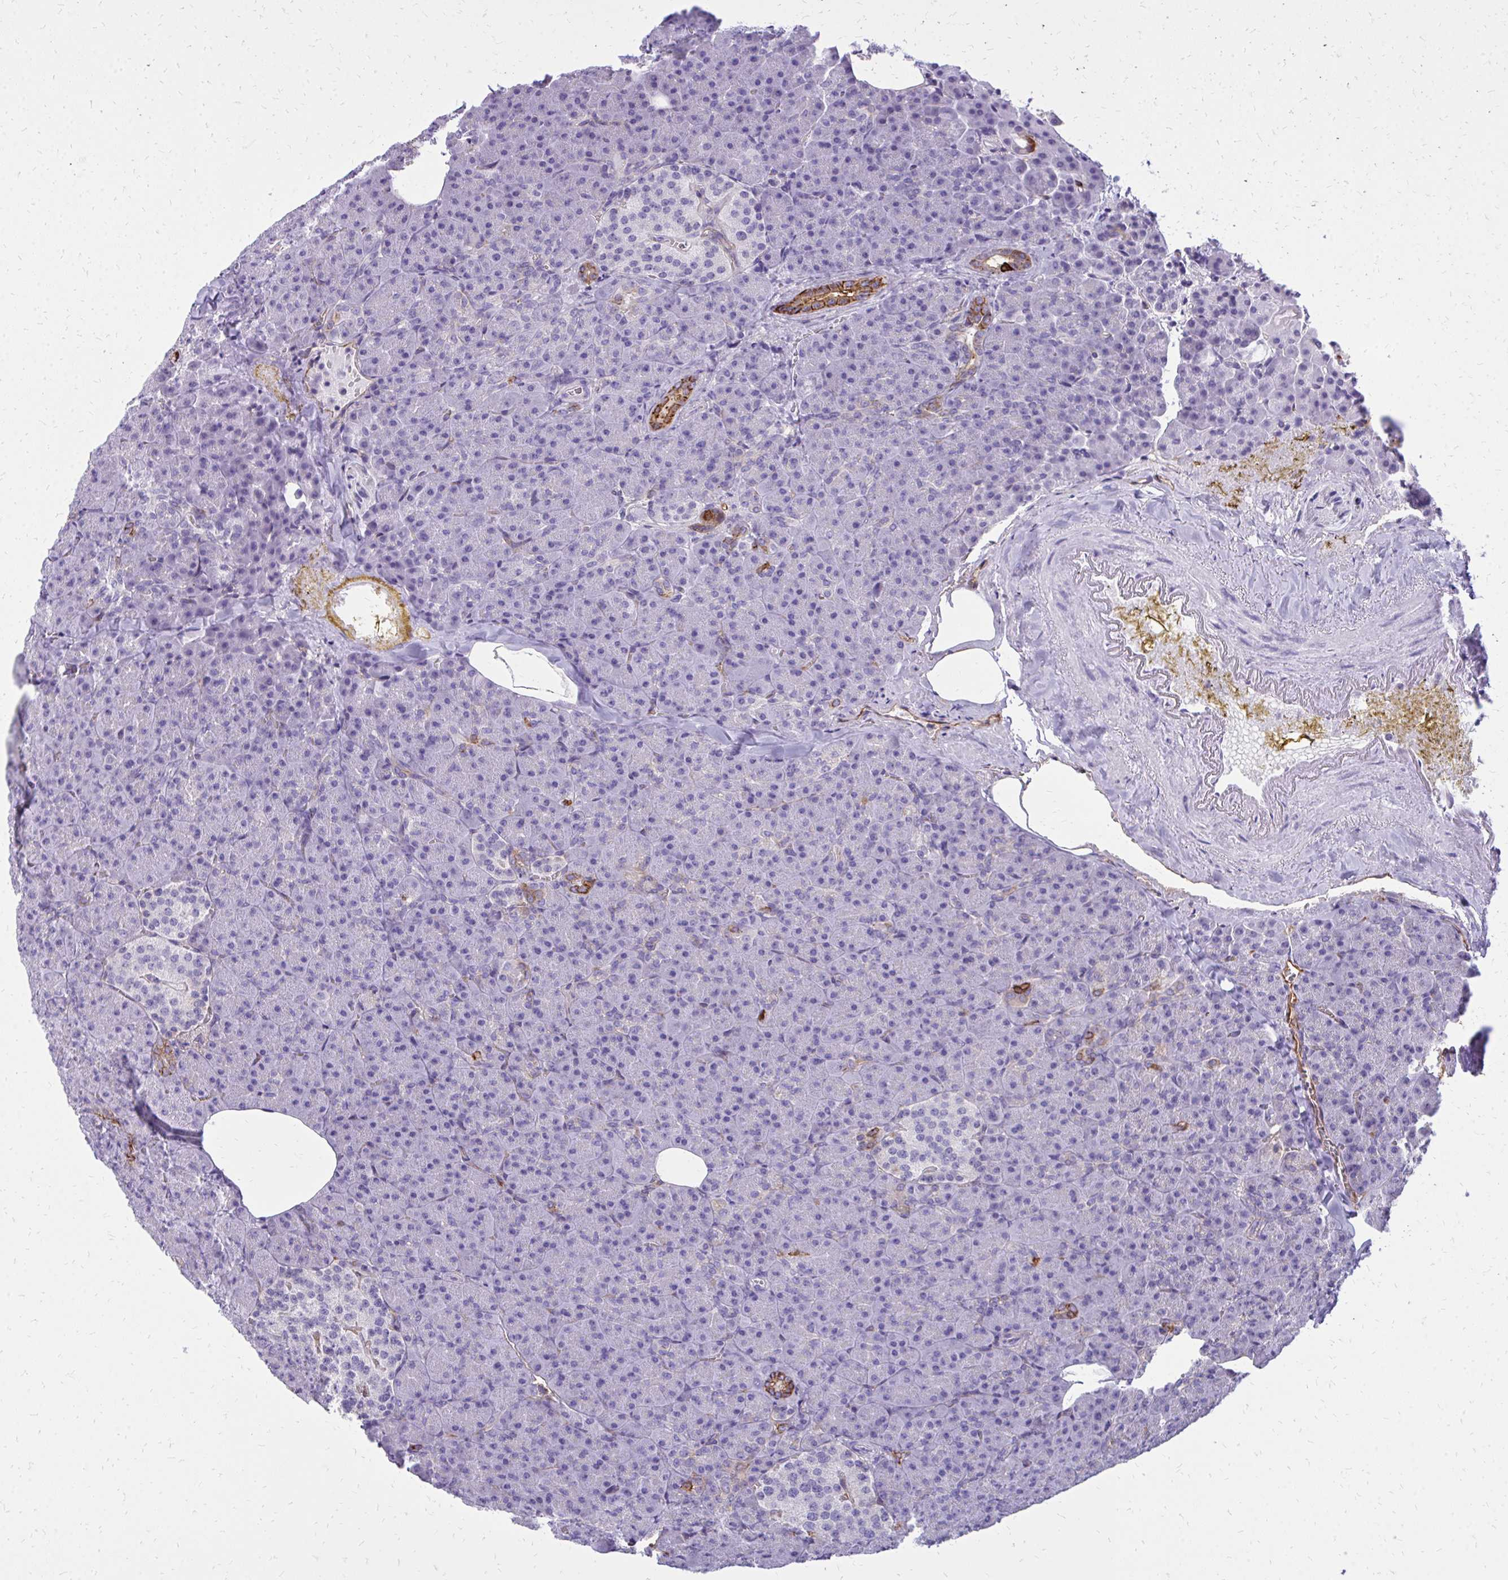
{"staining": {"intensity": "strong", "quantity": "<25%", "location": "cytoplasmic/membranous"}, "tissue": "pancreas", "cell_type": "Exocrine glandular cells", "image_type": "normal", "snomed": [{"axis": "morphology", "description": "Normal tissue, NOS"}, {"axis": "topography", "description": "Pancreas"}], "caption": "Protein staining of benign pancreas displays strong cytoplasmic/membranous staining in approximately <25% of exocrine glandular cells. Nuclei are stained in blue.", "gene": "MARCKSL1", "patient": {"sex": "female", "age": 74}}